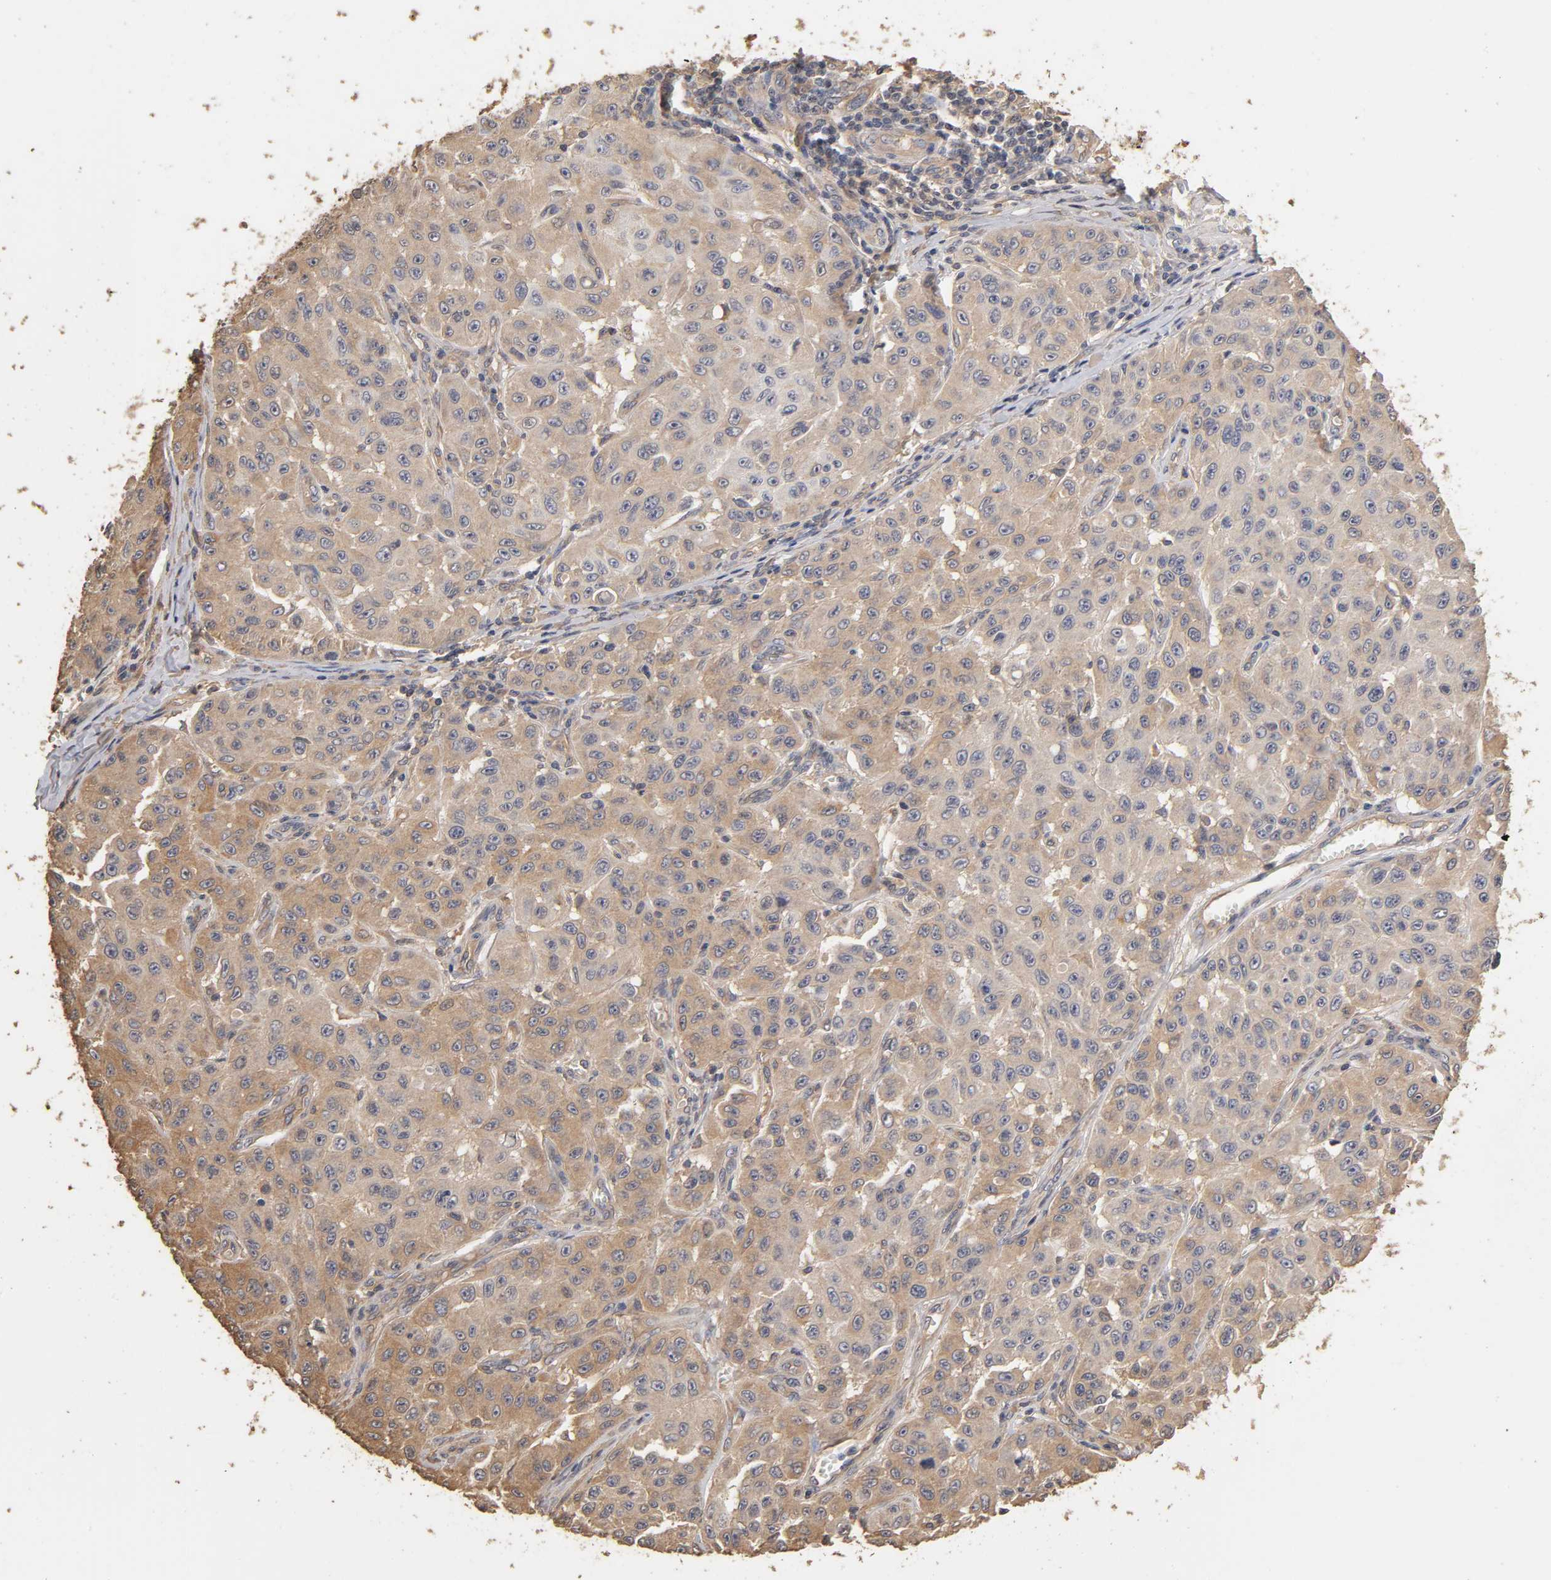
{"staining": {"intensity": "moderate", "quantity": "<25%", "location": "cytoplasmic/membranous"}, "tissue": "melanoma", "cell_type": "Tumor cells", "image_type": "cancer", "snomed": [{"axis": "morphology", "description": "Malignant melanoma, NOS"}, {"axis": "topography", "description": "Skin"}], "caption": "Malignant melanoma stained with immunohistochemistry (IHC) exhibits moderate cytoplasmic/membranous staining in about <25% of tumor cells.", "gene": "VSIG4", "patient": {"sex": "male", "age": 30}}